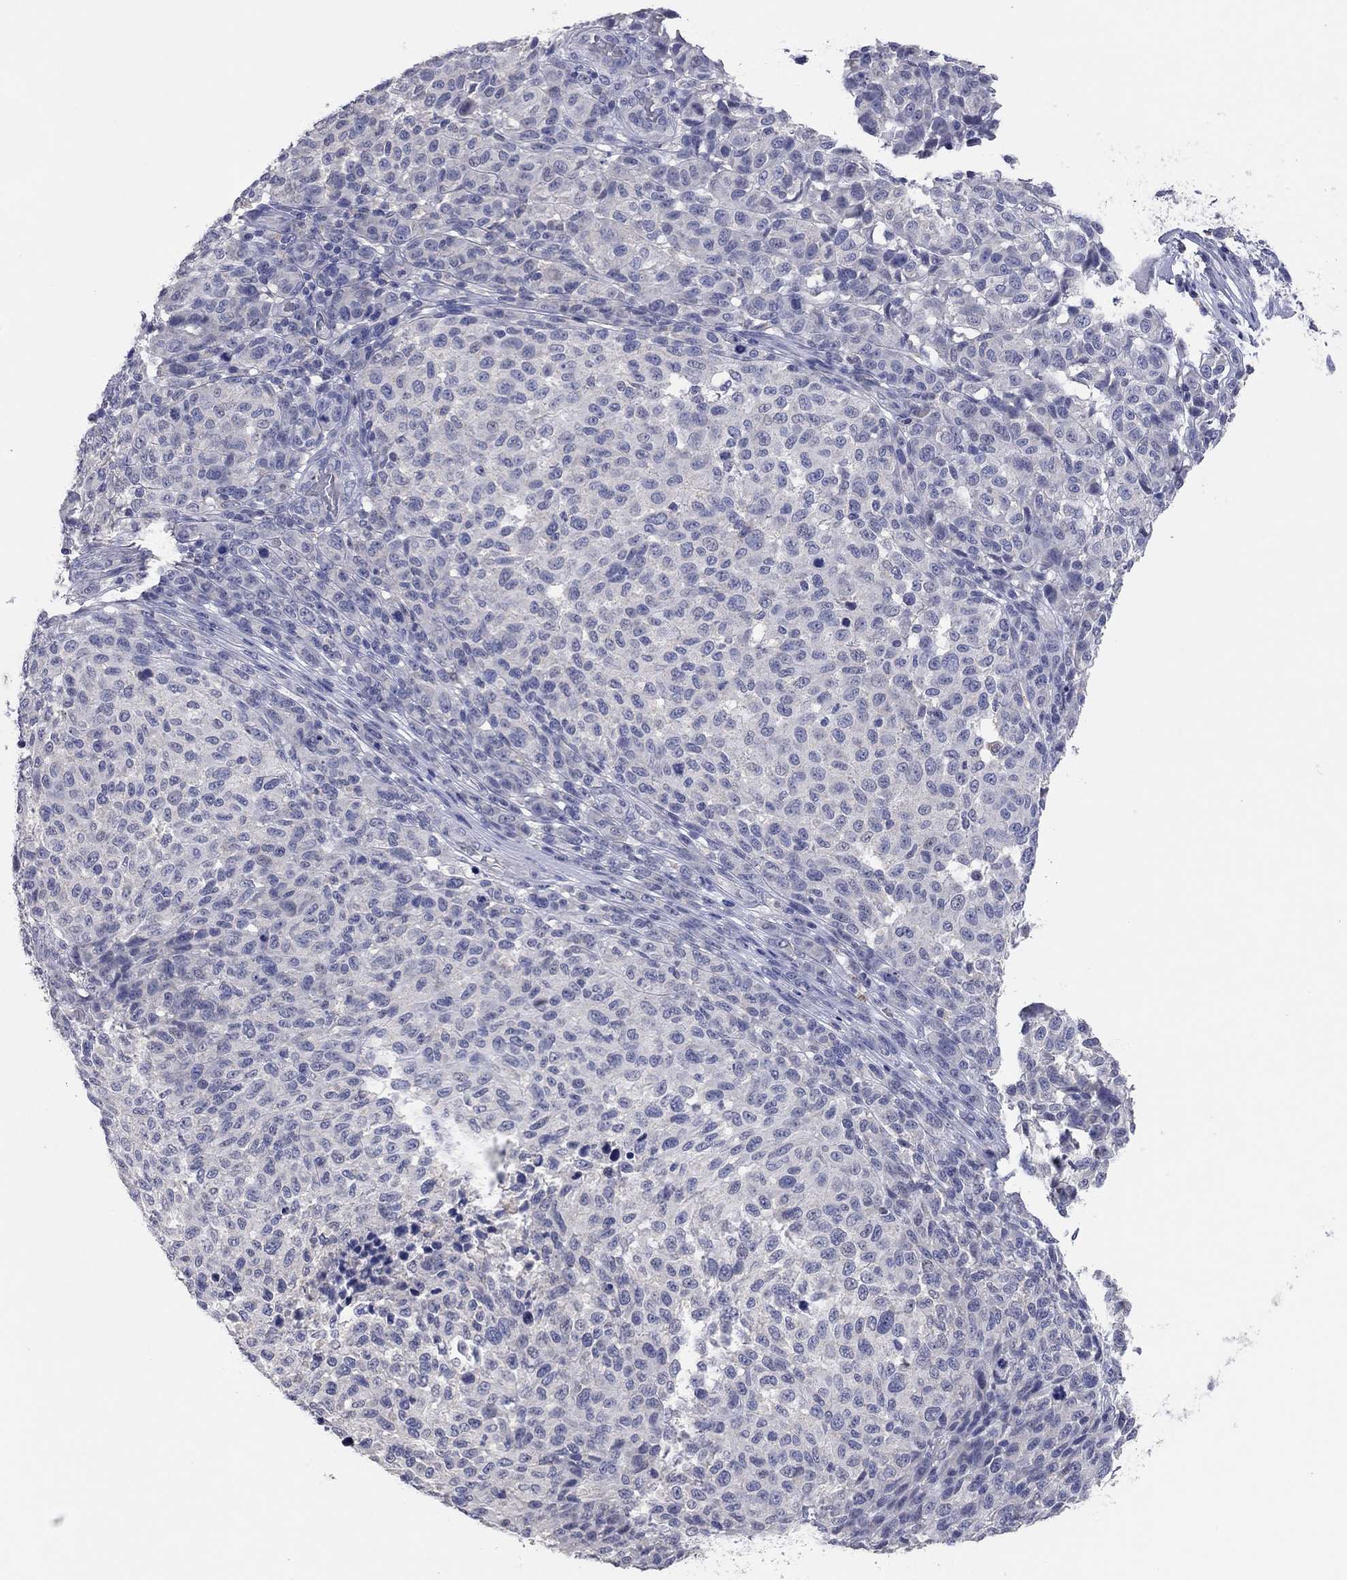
{"staining": {"intensity": "negative", "quantity": "none", "location": "none"}, "tissue": "melanoma", "cell_type": "Tumor cells", "image_type": "cancer", "snomed": [{"axis": "morphology", "description": "Malignant melanoma, NOS"}, {"axis": "topography", "description": "Skin"}], "caption": "This is an immunohistochemistry image of malignant melanoma. There is no expression in tumor cells.", "gene": "MMP13", "patient": {"sex": "male", "age": 59}}